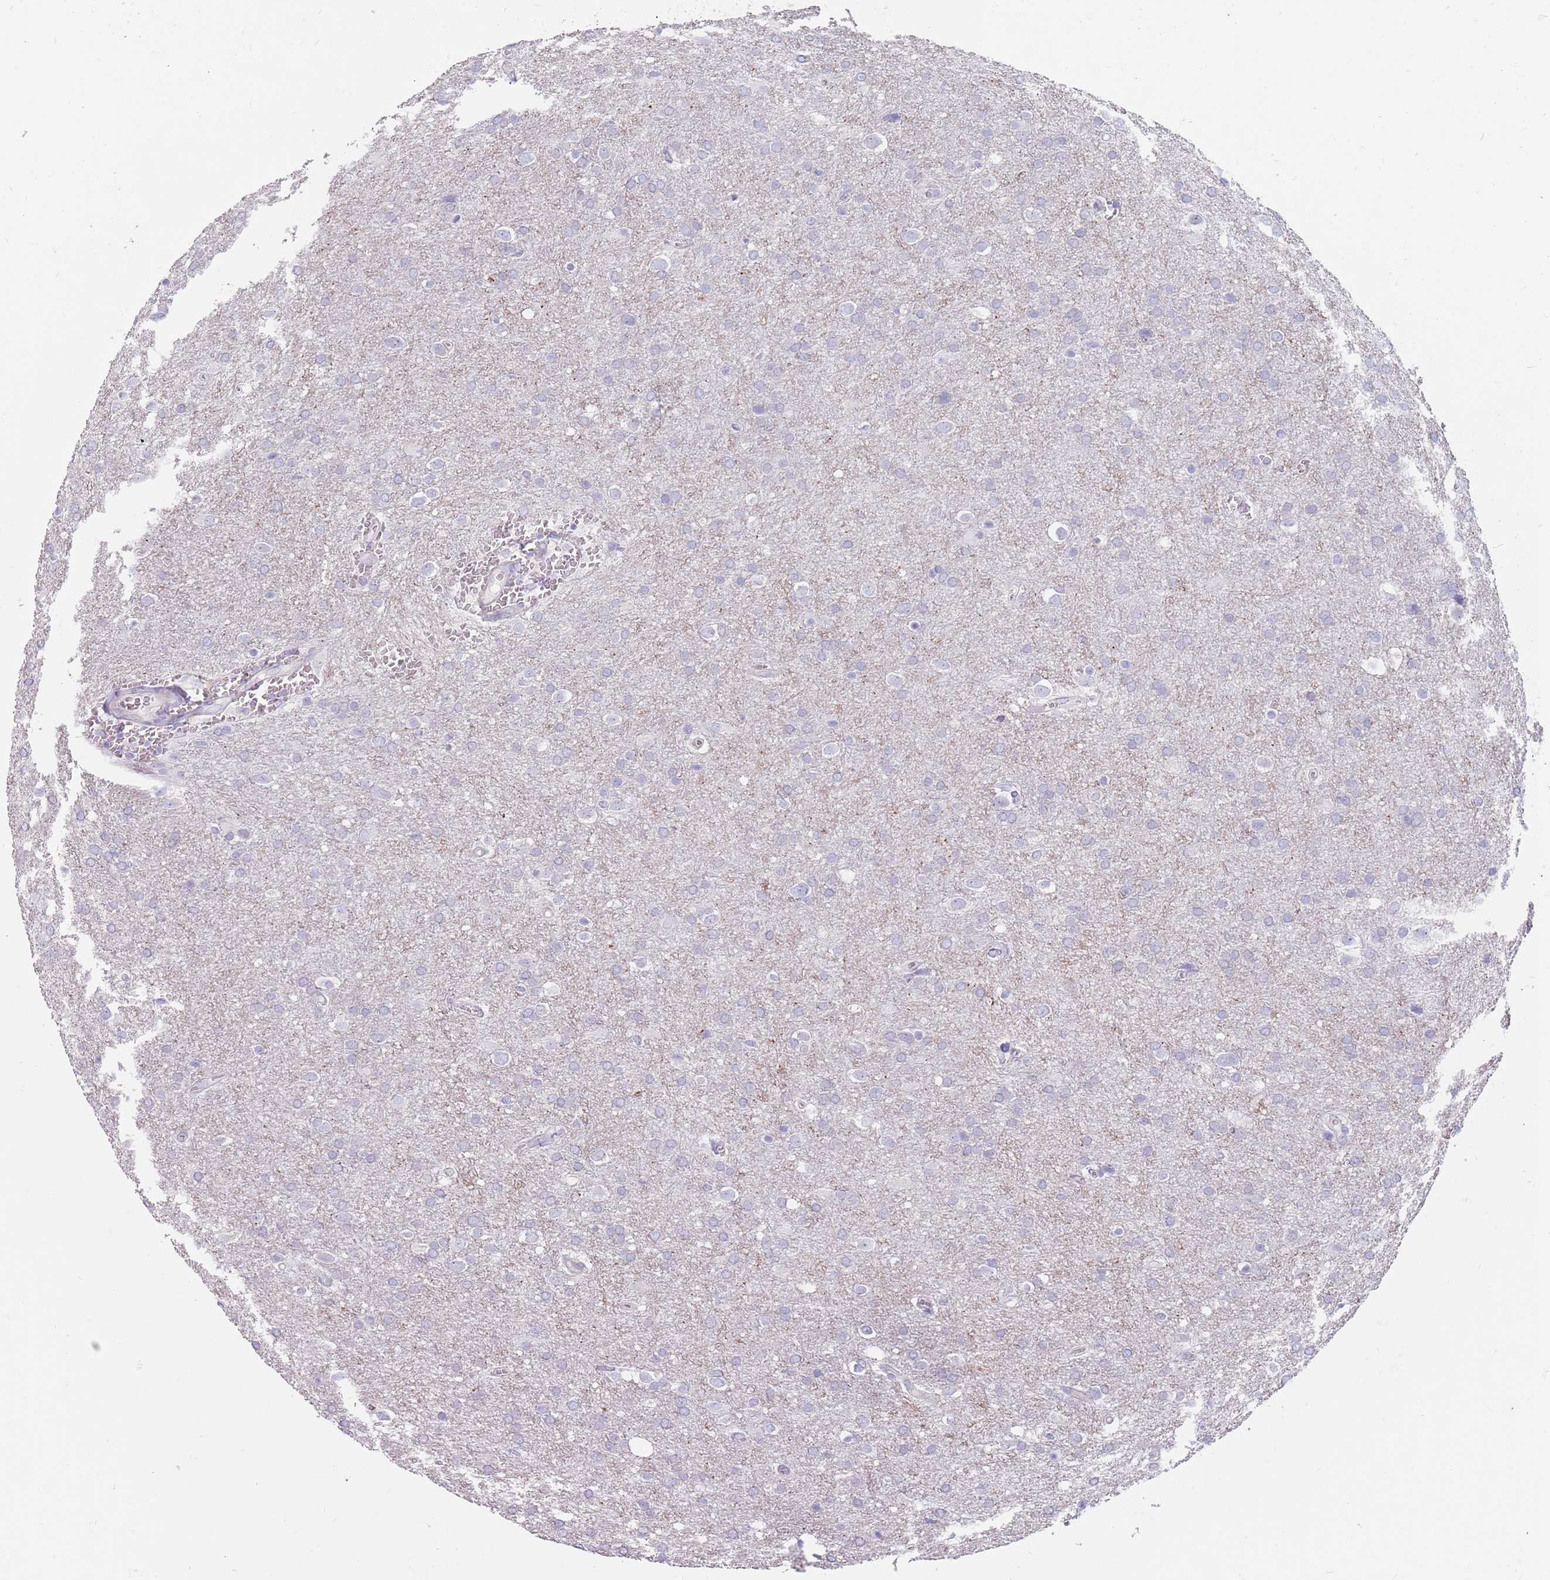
{"staining": {"intensity": "negative", "quantity": "none", "location": "none"}, "tissue": "glioma", "cell_type": "Tumor cells", "image_type": "cancer", "snomed": [{"axis": "morphology", "description": "Glioma, malignant, Low grade"}, {"axis": "topography", "description": "Brain"}], "caption": "Protein analysis of low-grade glioma (malignant) displays no significant expression in tumor cells.", "gene": "DXO", "patient": {"sex": "female", "age": 32}}